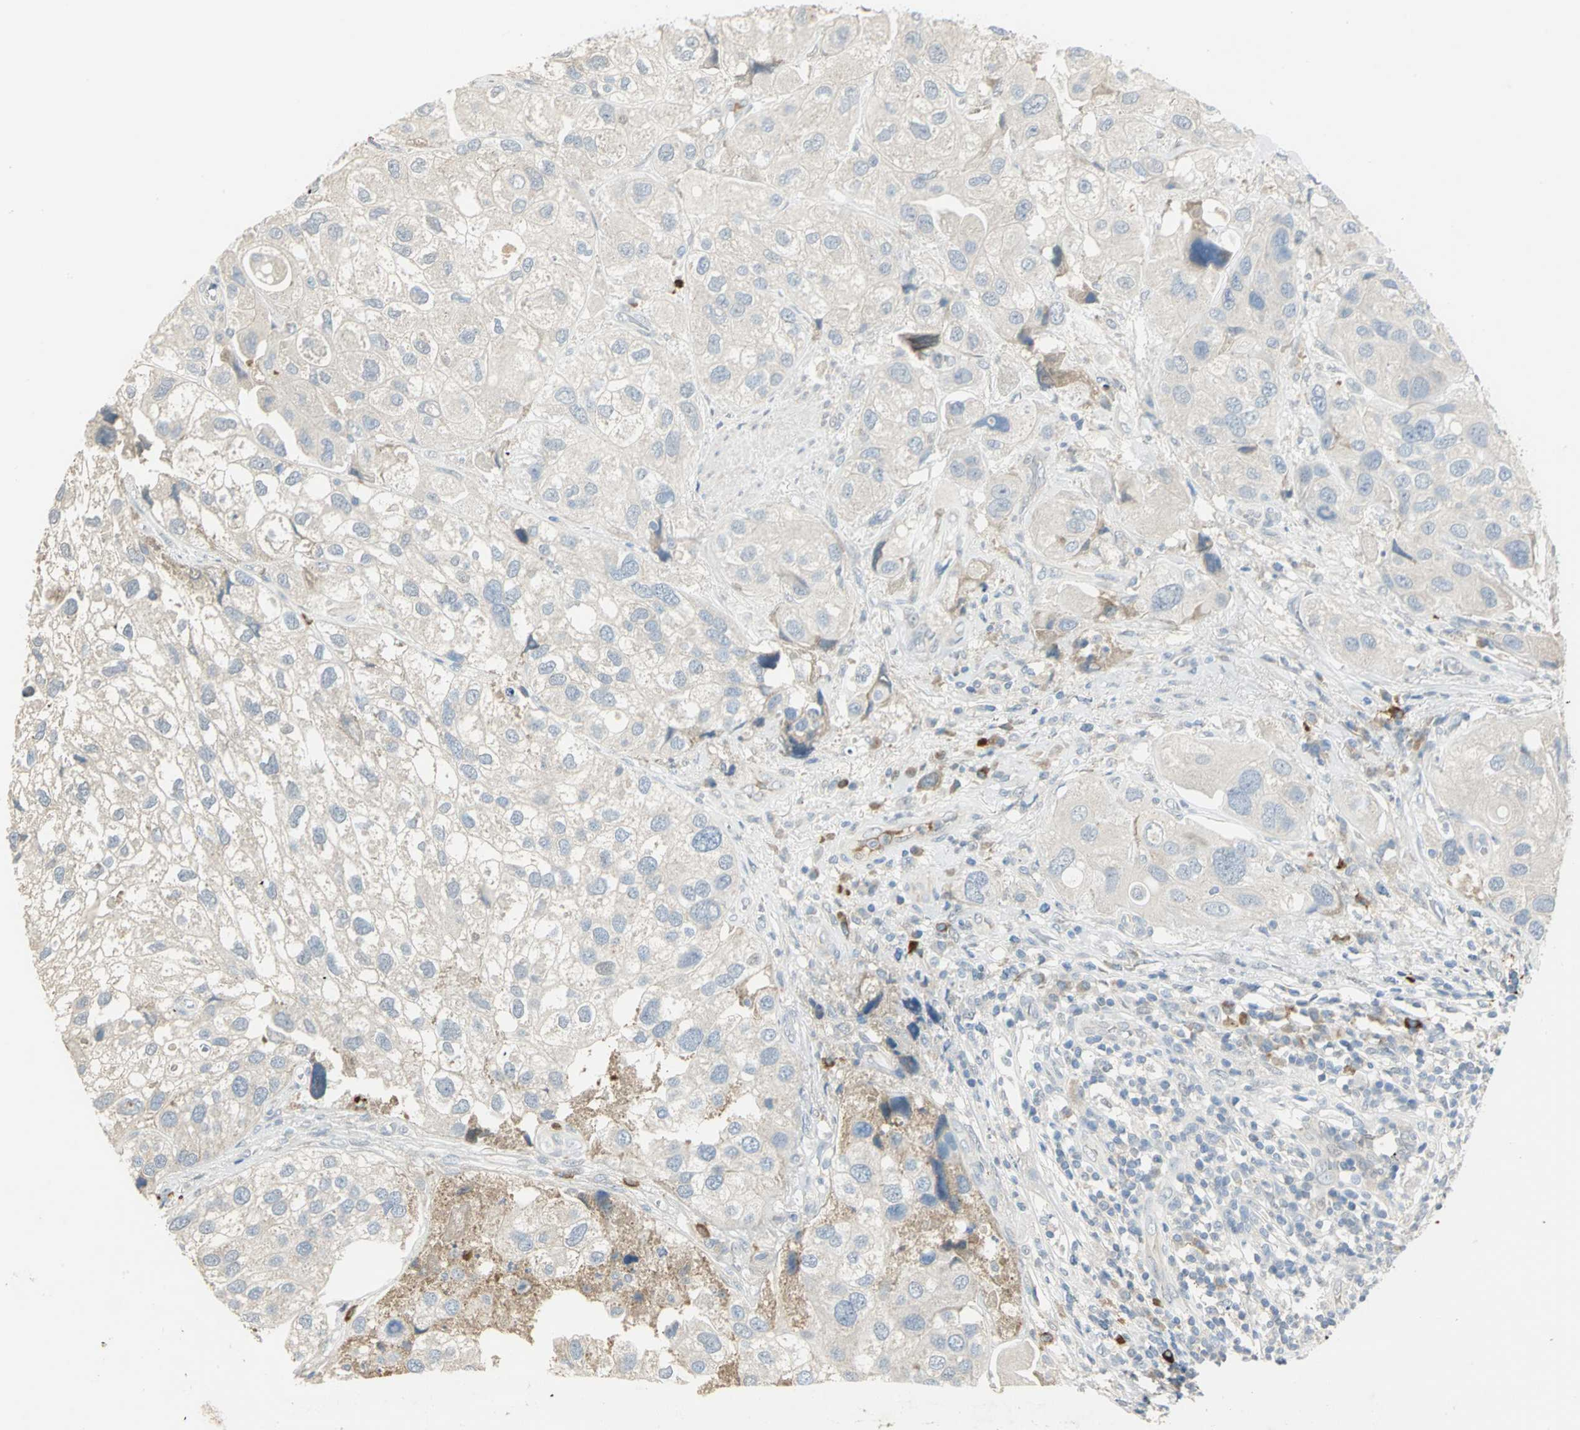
{"staining": {"intensity": "weak", "quantity": "<25%", "location": "cytoplasmic/membranous"}, "tissue": "urothelial cancer", "cell_type": "Tumor cells", "image_type": "cancer", "snomed": [{"axis": "morphology", "description": "Urothelial carcinoma, High grade"}, {"axis": "topography", "description": "Urinary bladder"}], "caption": "A high-resolution image shows immunohistochemistry (IHC) staining of urothelial cancer, which exhibits no significant staining in tumor cells. (Stains: DAB immunohistochemistry (IHC) with hematoxylin counter stain, Microscopy: brightfield microscopy at high magnification).", "gene": "PROC", "patient": {"sex": "female", "age": 64}}